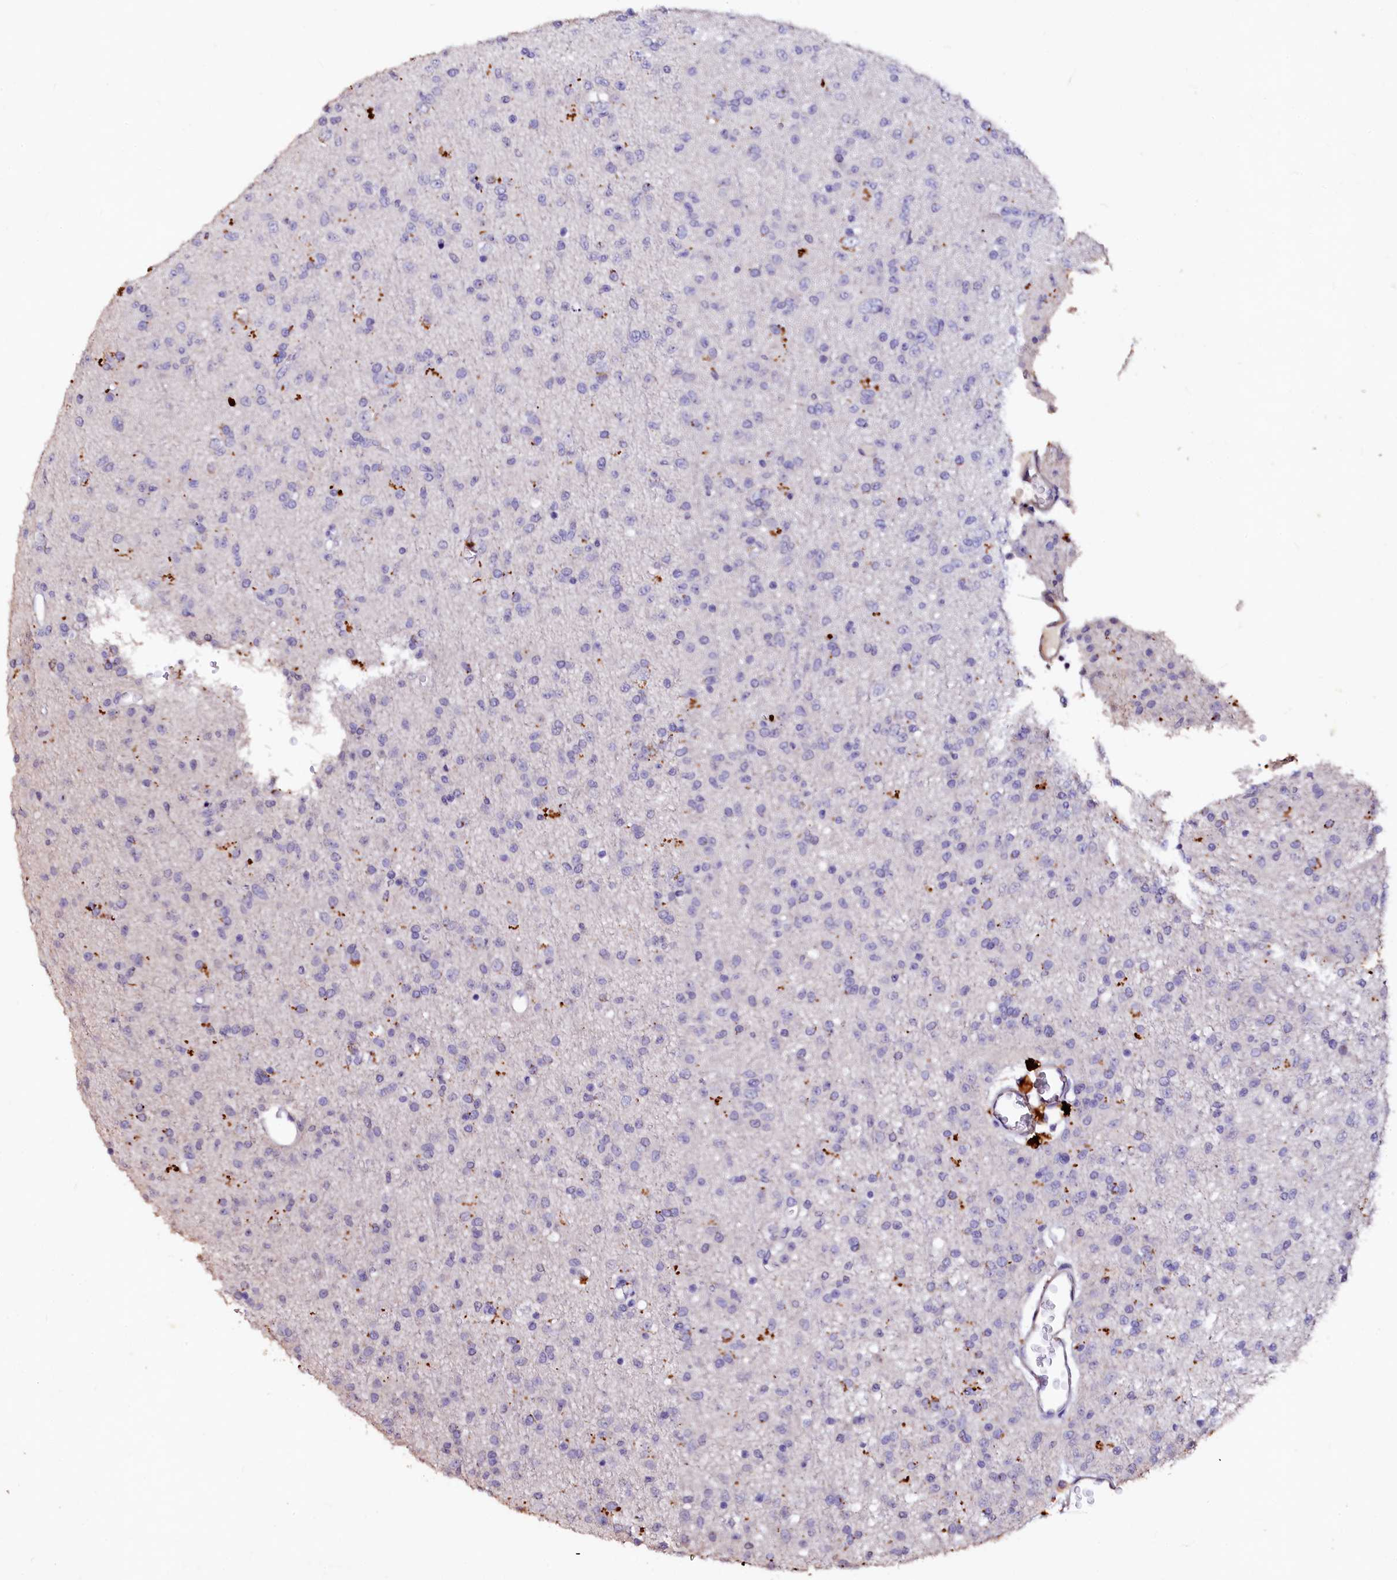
{"staining": {"intensity": "negative", "quantity": "none", "location": "none"}, "tissue": "glioma", "cell_type": "Tumor cells", "image_type": "cancer", "snomed": [{"axis": "morphology", "description": "Glioma, malignant, Low grade"}, {"axis": "topography", "description": "Brain"}], "caption": "Tumor cells are negative for brown protein staining in malignant glioma (low-grade).", "gene": "VPS36", "patient": {"sex": "male", "age": 65}}